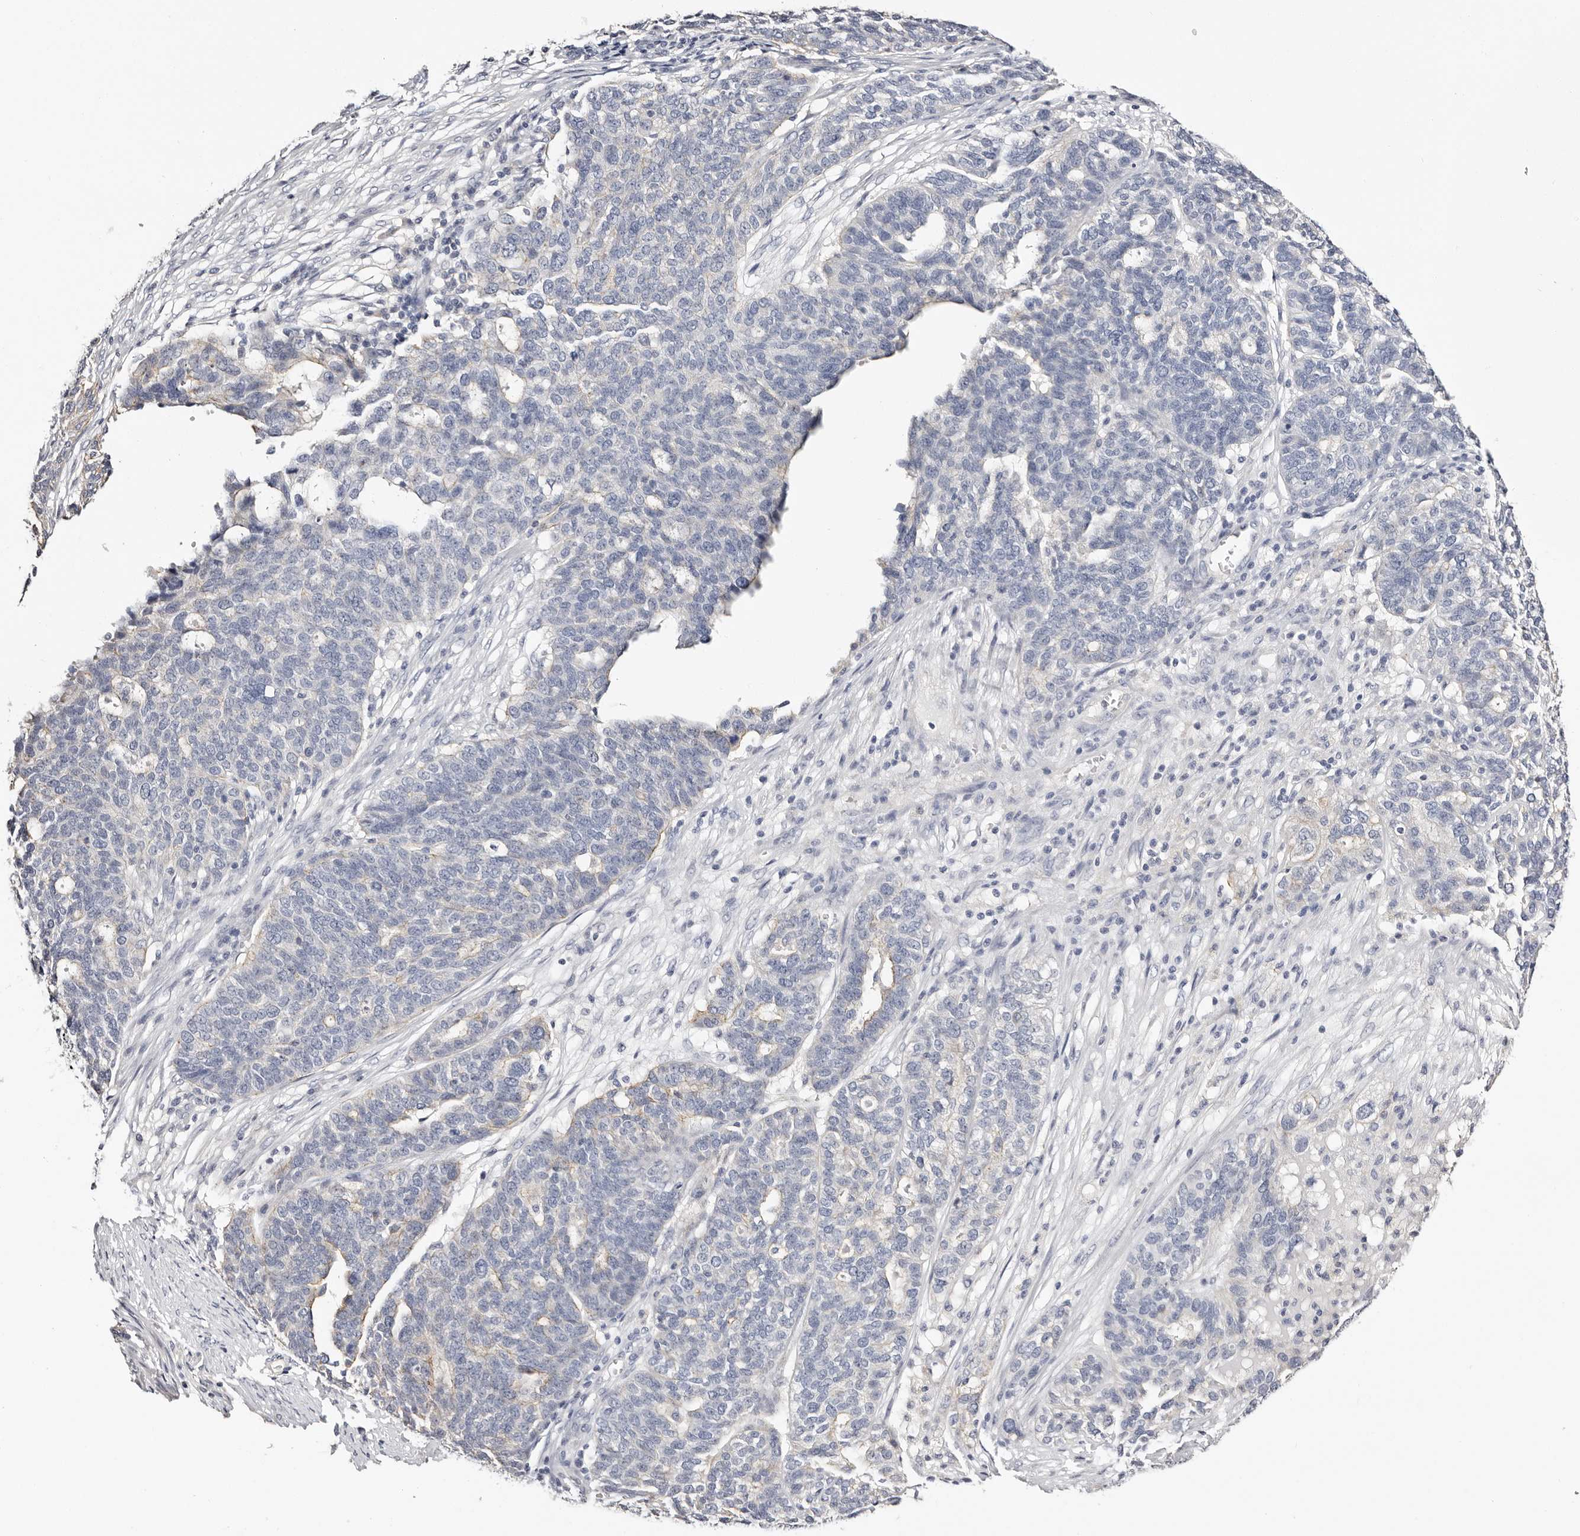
{"staining": {"intensity": "negative", "quantity": "none", "location": "none"}, "tissue": "ovarian cancer", "cell_type": "Tumor cells", "image_type": "cancer", "snomed": [{"axis": "morphology", "description": "Cystadenocarcinoma, serous, NOS"}, {"axis": "topography", "description": "Ovary"}], "caption": "Human ovarian cancer stained for a protein using immunohistochemistry exhibits no expression in tumor cells.", "gene": "ROM1", "patient": {"sex": "female", "age": 59}}